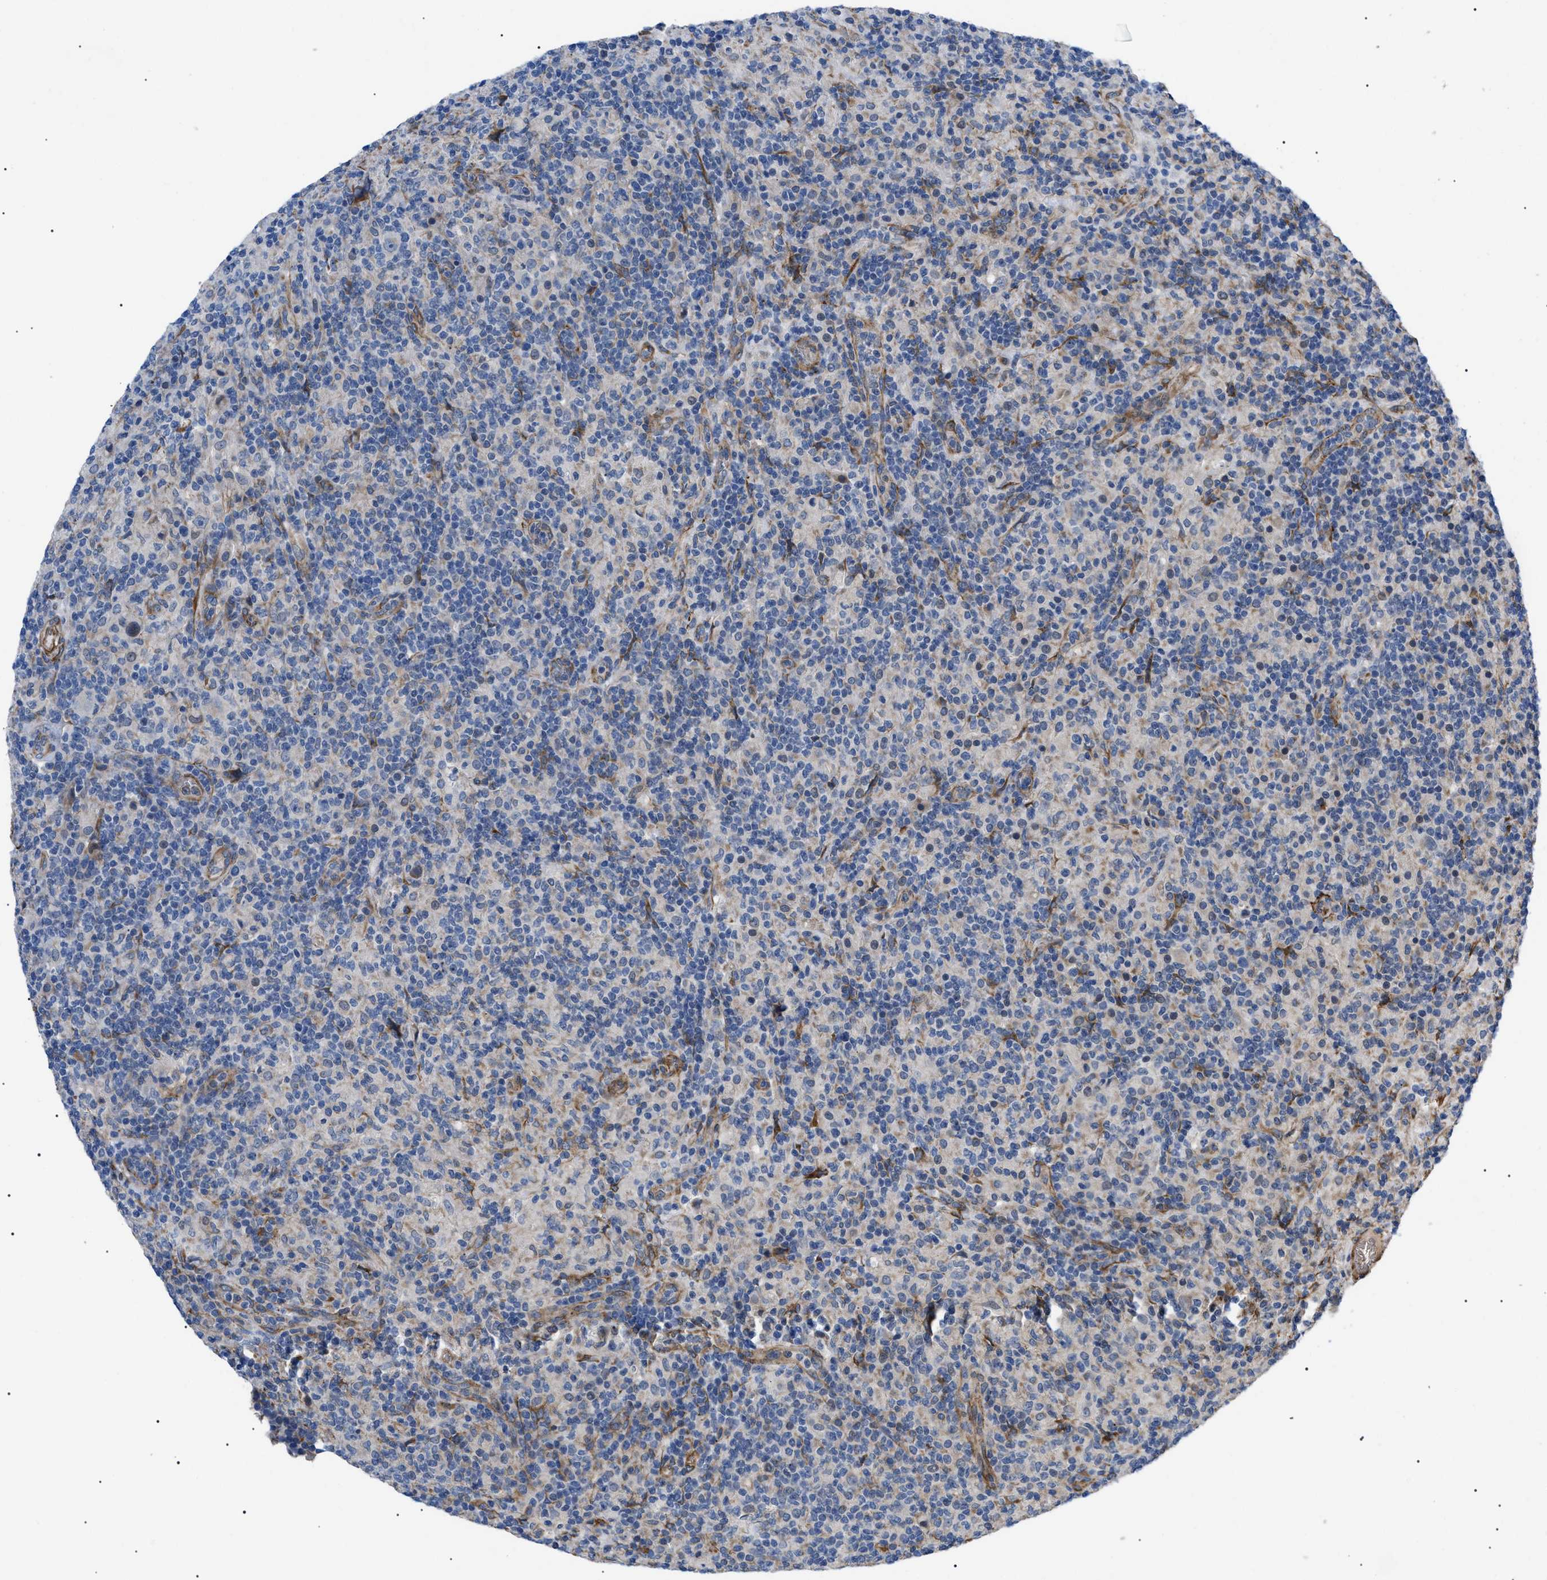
{"staining": {"intensity": "negative", "quantity": "none", "location": "none"}, "tissue": "lymphoma", "cell_type": "Tumor cells", "image_type": "cancer", "snomed": [{"axis": "morphology", "description": "Hodgkin's disease, NOS"}, {"axis": "topography", "description": "Lymph node"}], "caption": "A high-resolution image shows IHC staining of Hodgkin's disease, which reveals no significant expression in tumor cells.", "gene": "MYO10", "patient": {"sex": "male", "age": 70}}